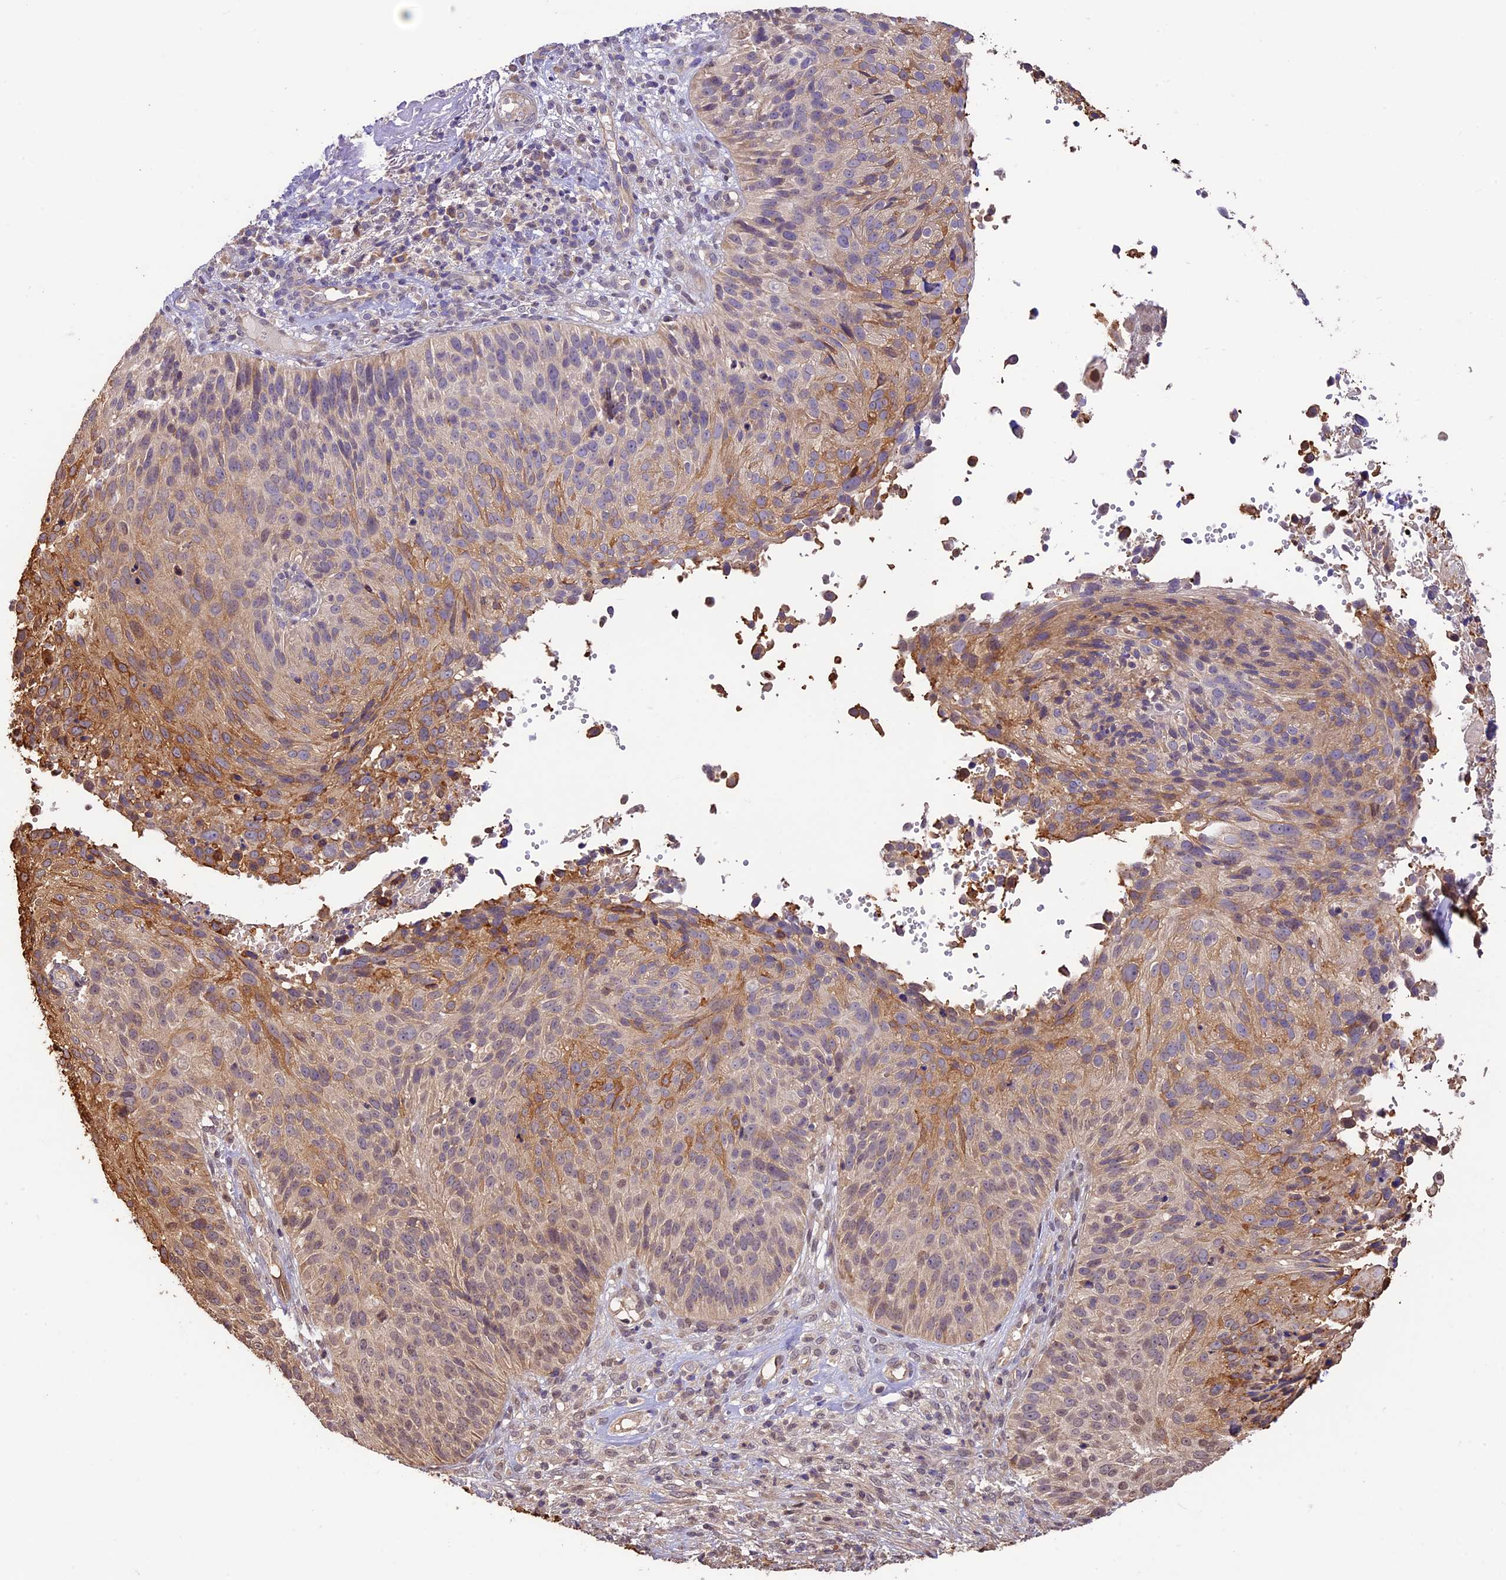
{"staining": {"intensity": "moderate", "quantity": "25%-75%", "location": "cytoplasmic/membranous"}, "tissue": "cervical cancer", "cell_type": "Tumor cells", "image_type": "cancer", "snomed": [{"axis": "morphology", "description": "Squamous cell carcinoma, NOS"}, {"axis": "topography", "description": "Cervix"}], "caption": "Cervical cancer stained with a protein marker reveals moderate staining in tumor cells.", "gene": "BCAS4", "patient": {"sex": "female", "age": 74}}